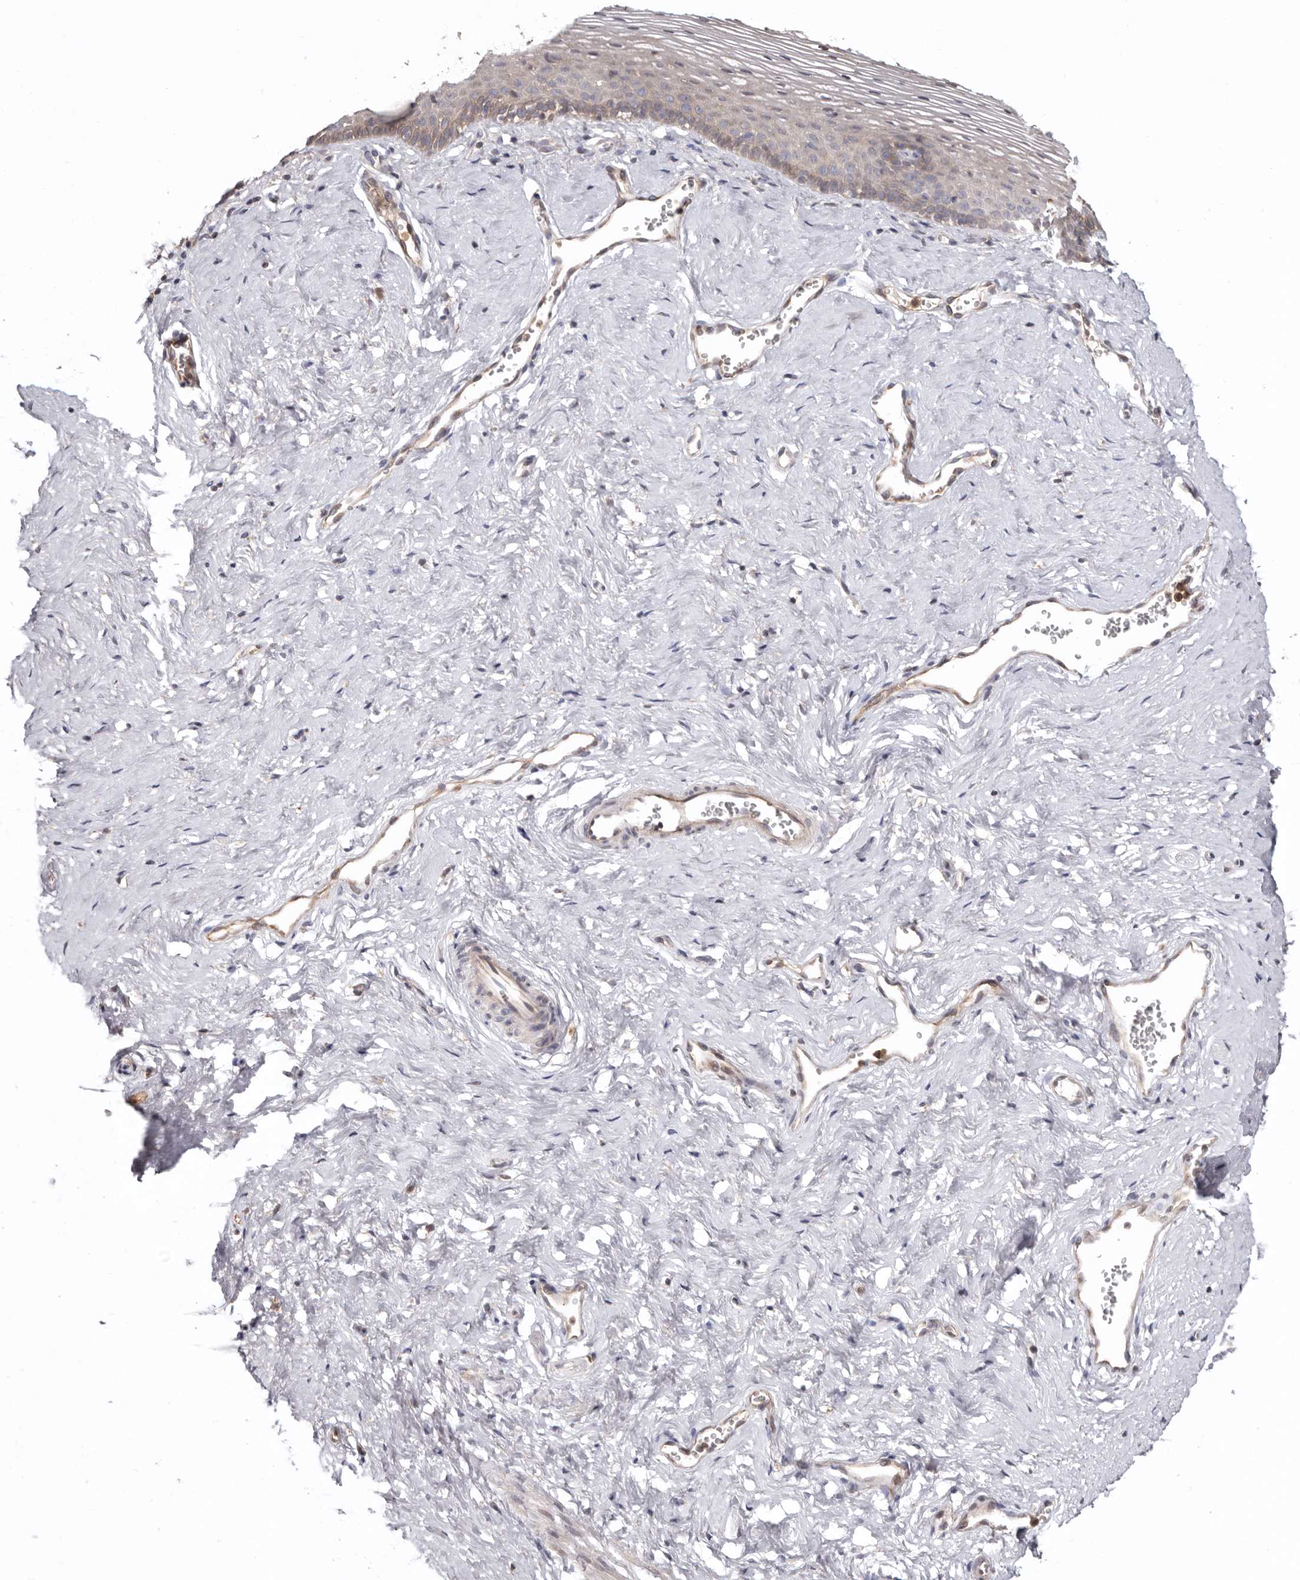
{"staining": {"intensity": "moderate", "quantity": "<25%", "location": "cytoplasmic/membranous"}, "tissue": "vagina", "cell_type": "Squamous epithelial cells", "image_type": "normal", "snomed": [{"axis": "morphology", "description": "Normal tissue, NOS"}, {"axis": "topography", "description": "Vagina"}], "caption": "Protein staining exhibits moderate cytoplasmic/membranous staining in approximately <25% of squamous epithelial cells in unremarkable vagina. (Stains: DAB in brown, nuclei in blue, Microscopy: brightfield microscopy at high magnification).", "gene": "TMUB1", "patient": {"sex": "female", "age": 32}}